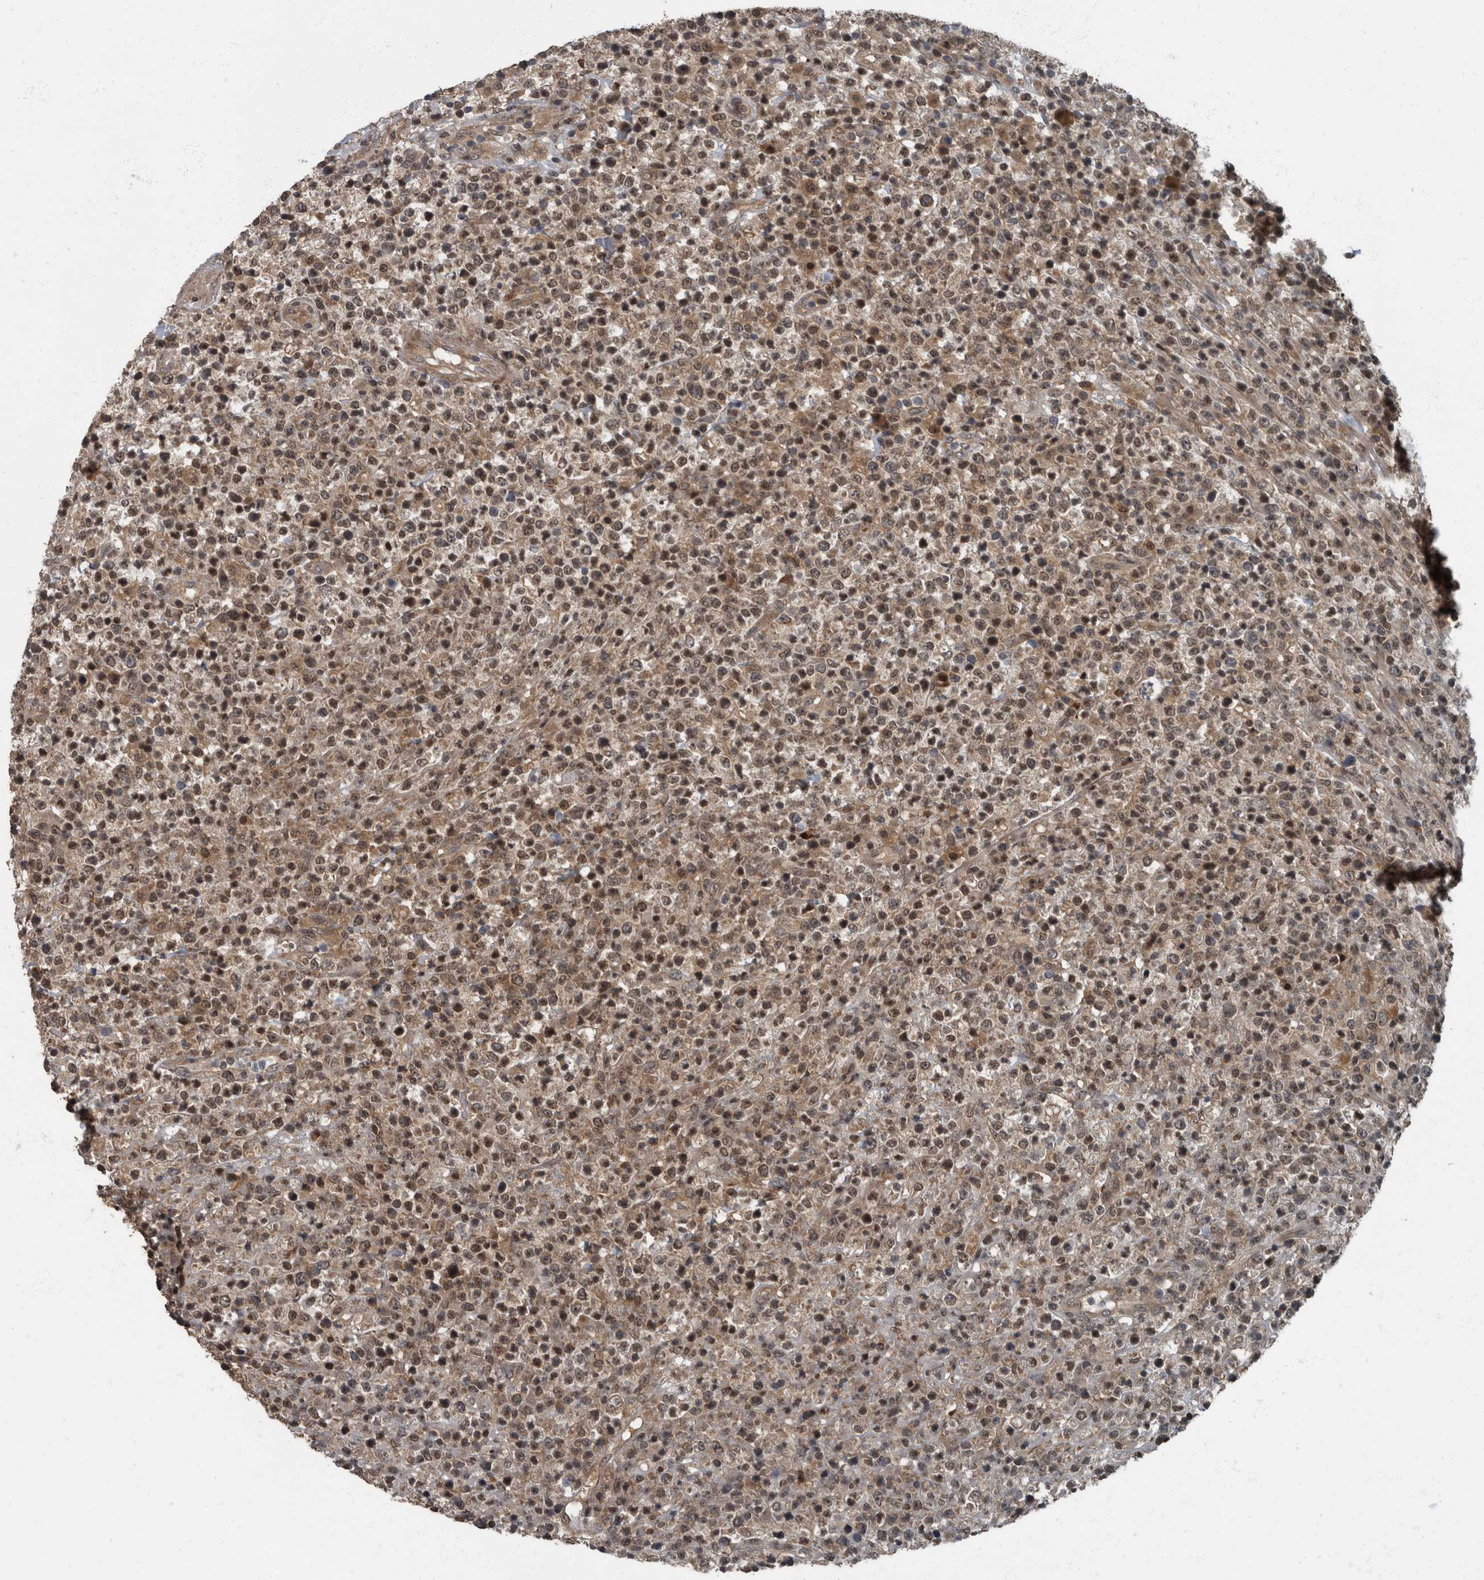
{"staining": {"intensity": "moderate", "quantity": ">75%", "location": "cytoplasmic/membranous,nuclear"}, "tissue": "lymphoma", "cell_type": "Tumor cells", "image_type": "cancer", "snomed": [{"axis": "morphology", "description": "Malignant lymphoma, non-Hodgkin's type, High grade"}, {"axis": "topography", "description": "Colon"}], "caption": "Human malignant lymphoma, non-Hodgkin's type (high-grade) stained with a protein marker demonstrates moderate staining in tumor cells.", "gene": "RABGGTB", "patient": {"sex": "female", "age": 53}}